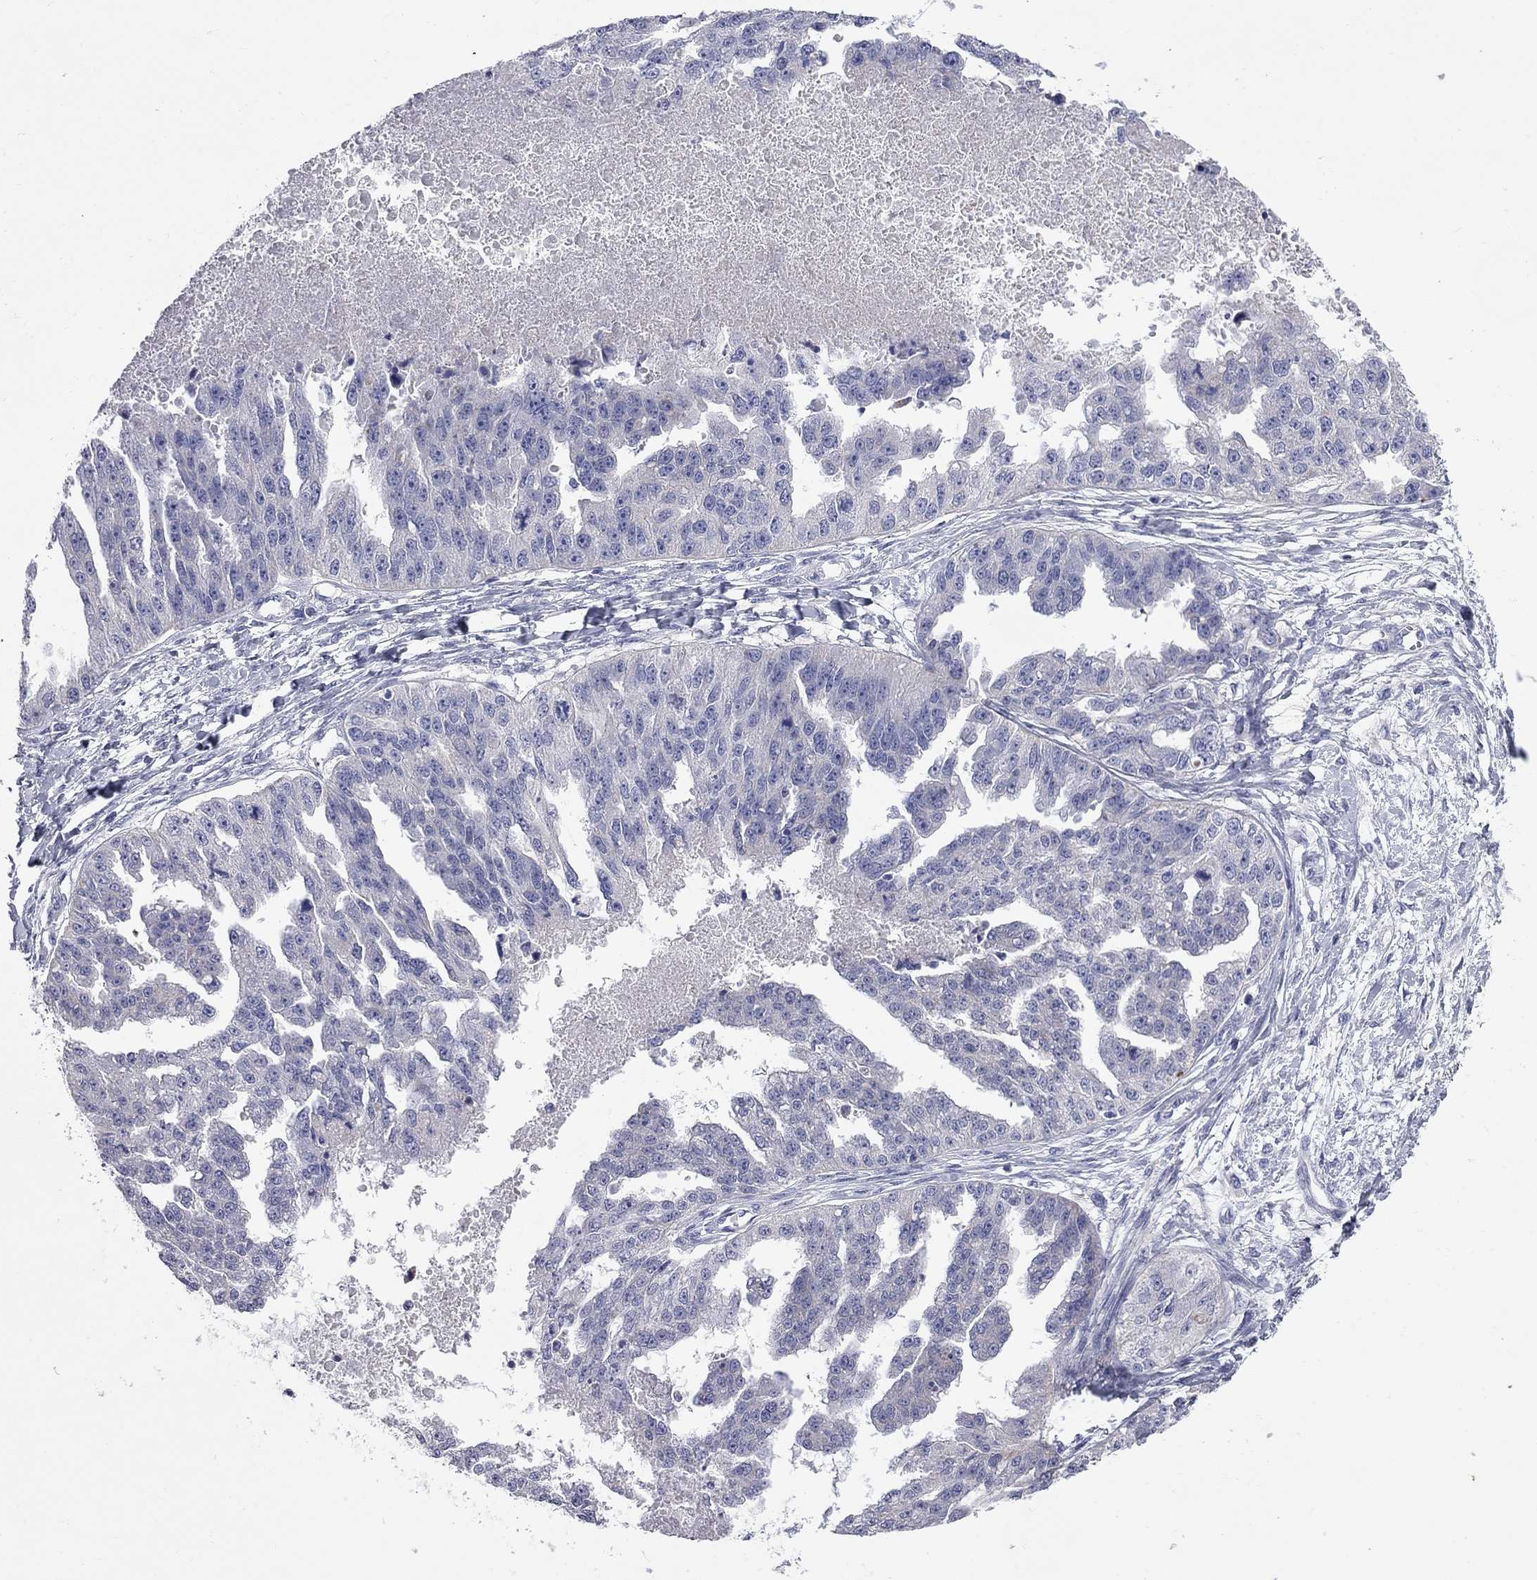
{"staining": {"intensity": "negative", "quantity": "none", "location": "none"}, "tissue": "ovarian cancer", "cell_type": "Tumor cells", "image_type": "cancer", "snomed": [{"axis": "morphology", "description": "Cystadenocarcinoma, serous, NOS"}, {"axis": "topography", "description": "Ovary"}], "caption": "High power microscopy histopathology image of an IHC photomicrograph of ovarian serous cystadenocarcinoma, revealing no significant staining in tumor cells. (Immunohistochemistry, brightfield microscopy, high magnification).", "gene": "ABCB4", "patient": {"sex": "female", "age": 58}}